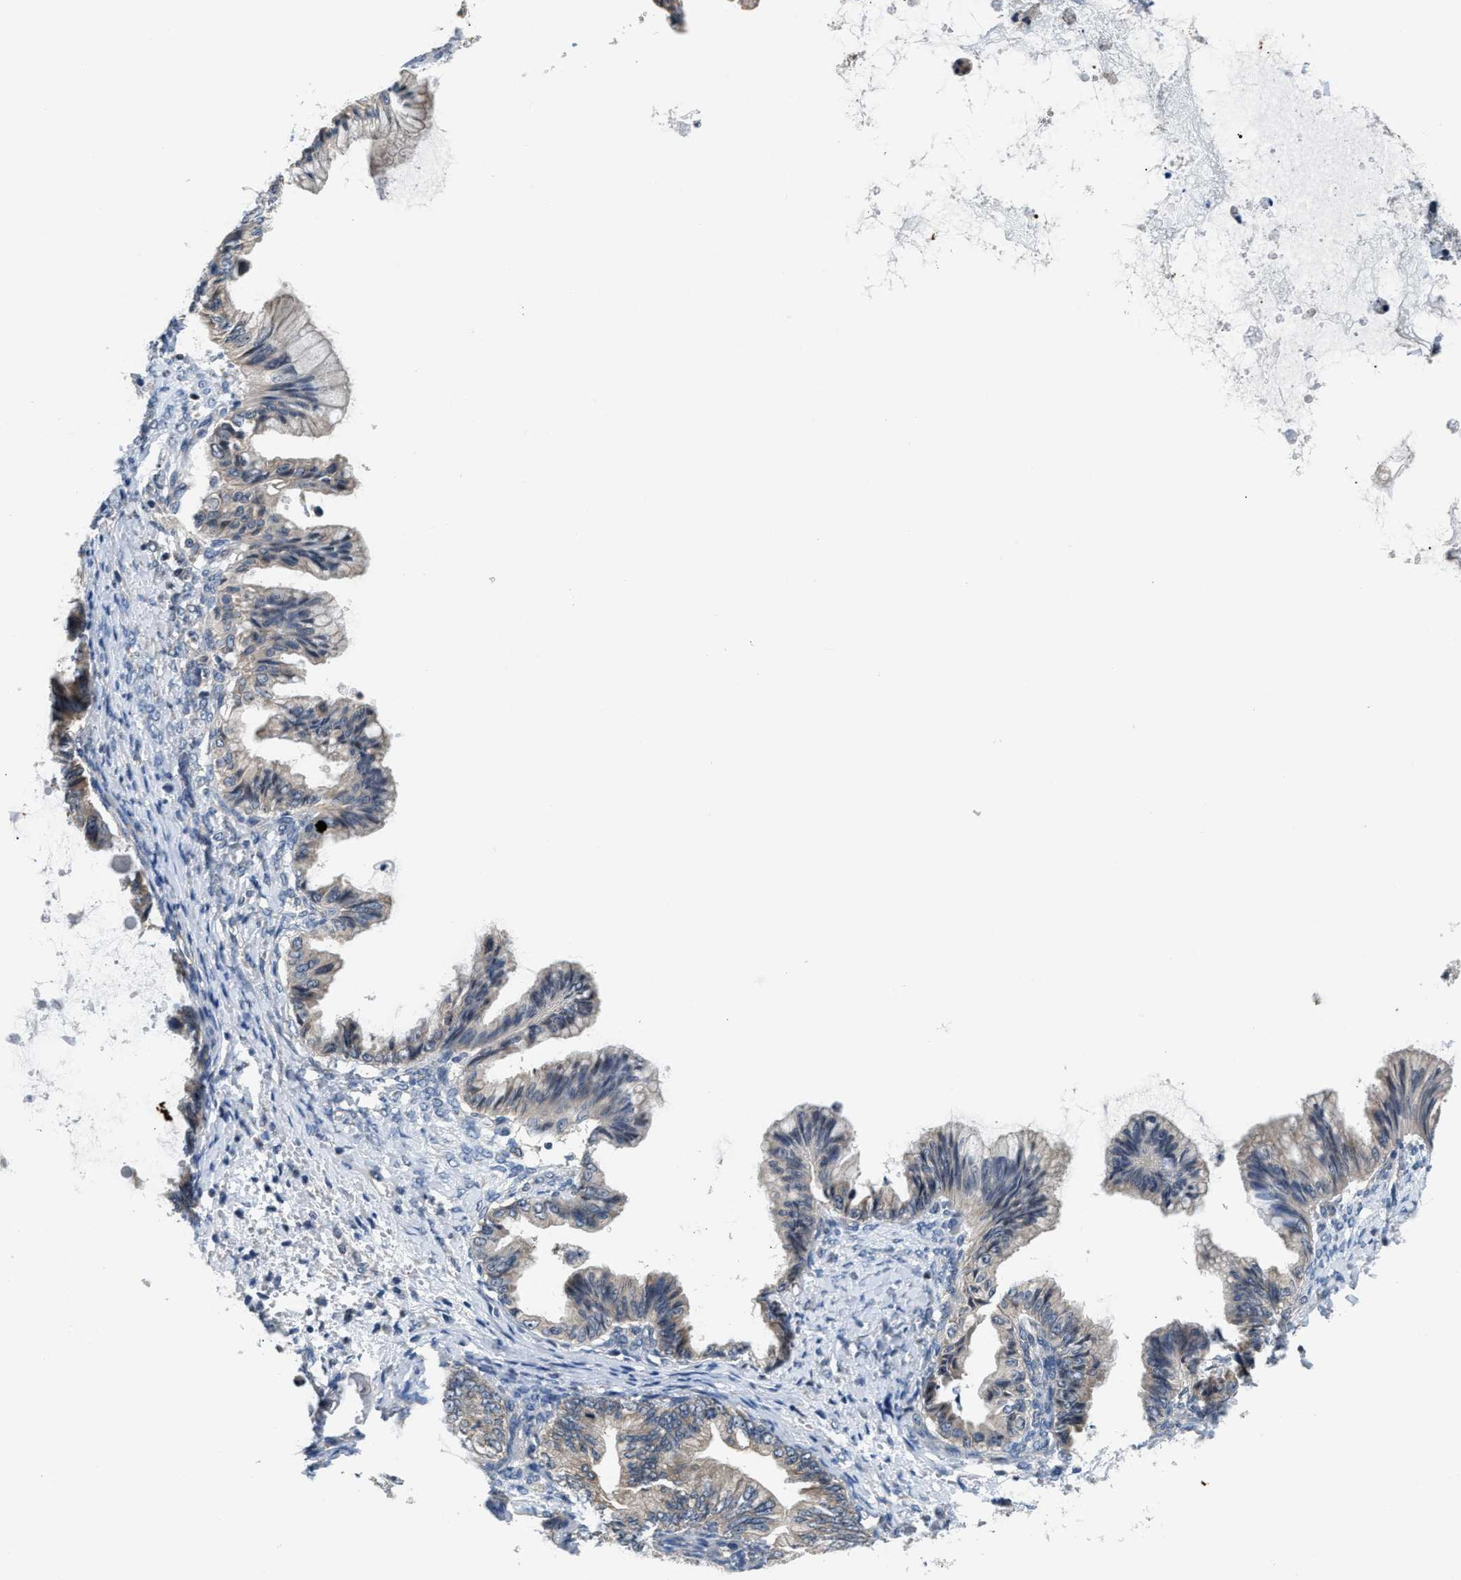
{"staining": {"intensity": "weak", "quantity": "25%-75%", "location": "cytoplasmic/membranous"}, "tissue": "ovarian cancer", "cell_type": "Tumor cells", "image_type": "cancer", "snomed": [{"axis": "morphology", "description": "Cystadenocarcinoma, mucinous, NOS"}, {"axis": "topography", "description": "Ovary"}], "caption": "Ovarian mucinous cystadenocarcinoma stained with DAB (3,3'-diaminobenzidine) immunohistochemistry demonstrates low levels of weak cytoplasmic/membranous expression in approximately 25%-75% of tumor cells. (DAB IHC, brown staining for protein, blue staining for nuclei).", "gene": "RAB29", "patient": {"sex": "female", "age": 36}}